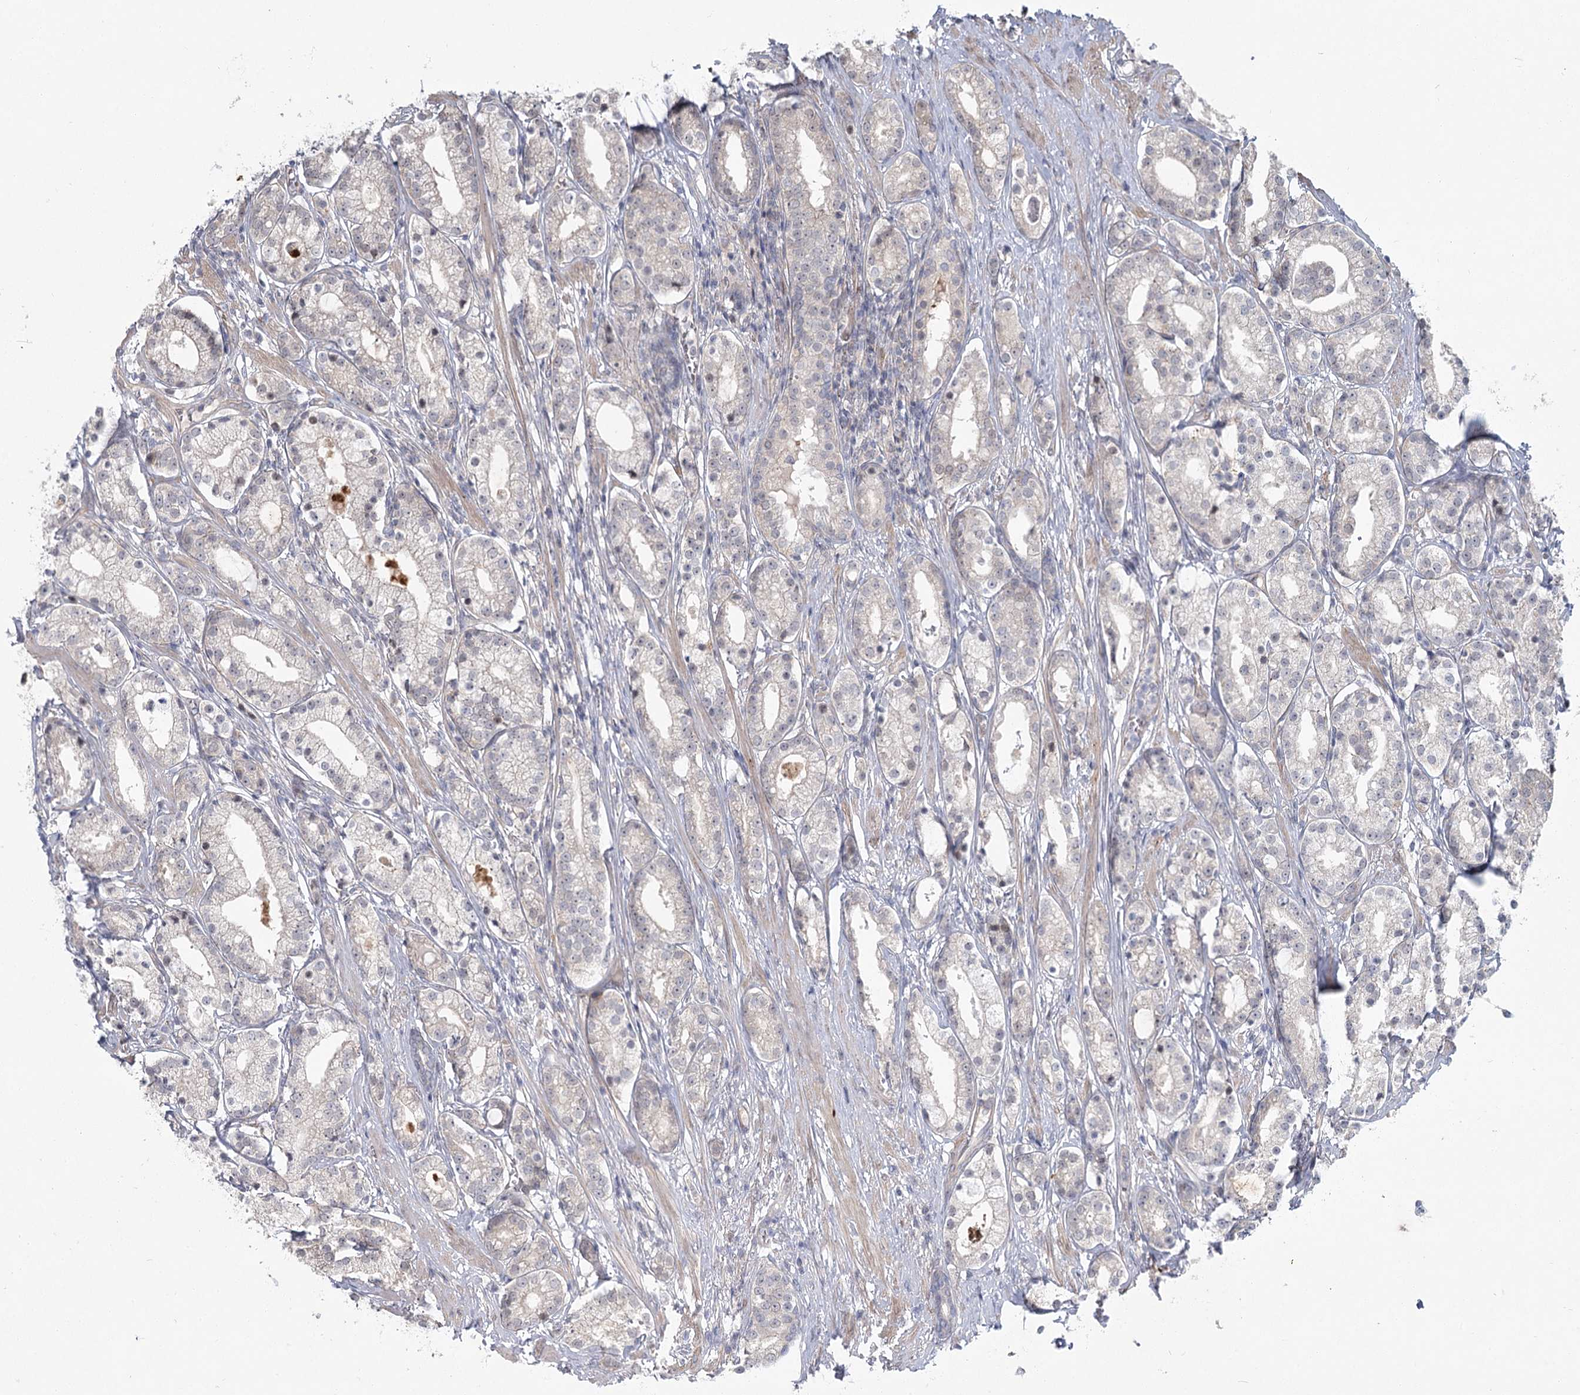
{"staining": {"intensity": "negative", "quantity": "none", "location": "none"}, "tissue": "prostate cancer", "cell_type": "Tumor cells", "image_type": "cancer", "snomed": [{"axis": "morphology", "description": "Adenocarcinoma, High grade"}, {"axis": "topography", "description": "Prostate"}], "caption": "A photomicrograph of human prostate adenocarcinoma (high-grade) is negative for staining in tumor cells.", "gene": "SPINK13", "patient": {"sex": "male", "age": 69}}